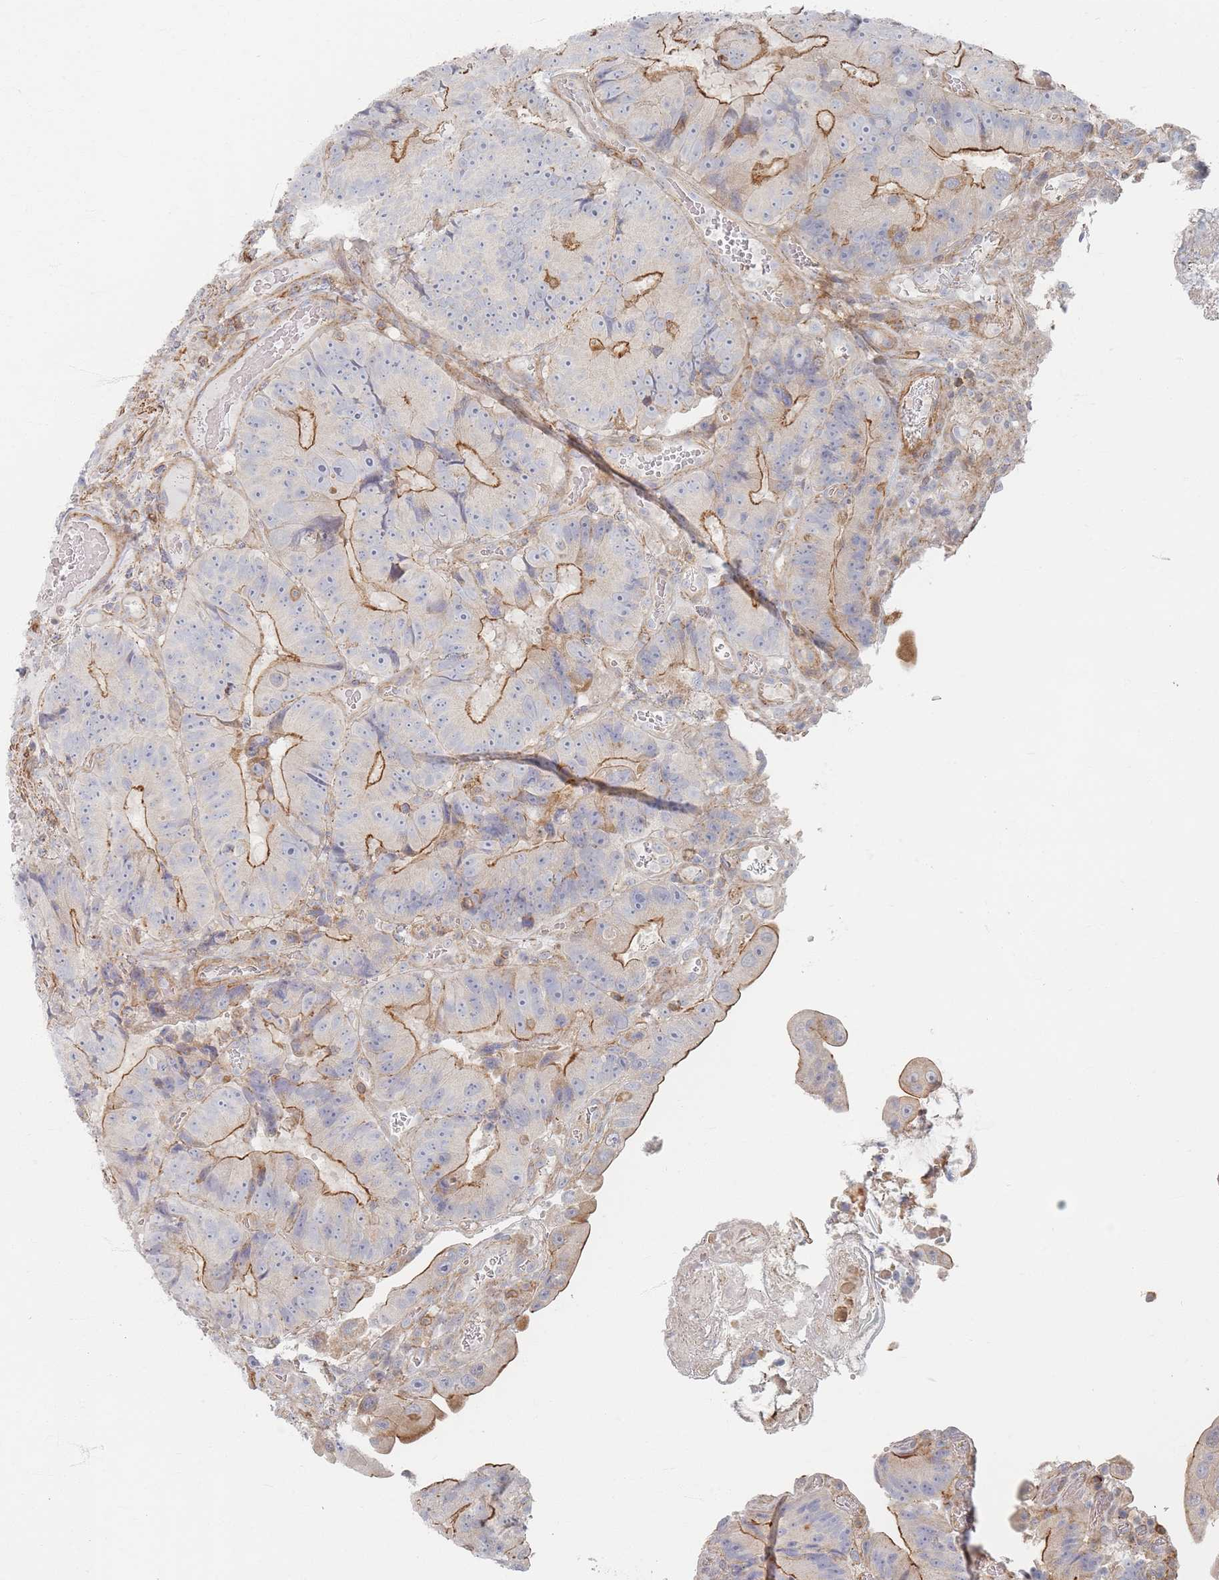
{"staining": {"intensity": "moderate", "quantity": ">75%", "location": "cytoplasmic/membranous"}, "tissue": "colorectal cancer", "cell_type": "Tumor cells", "image_type": "cancer", "snomed": [{"axis": "morphology", "description": "Adenocarcinoma, NOS"}, {"axis": "topography", "description": "Colon"}], "caption": "A brown stain shows moderate cytoplasmic/membranous positivity of a protein in colorectal cancer tumor cells.", "gene": "ZNF852", "patient": {"sex": "female", "age": 86}}